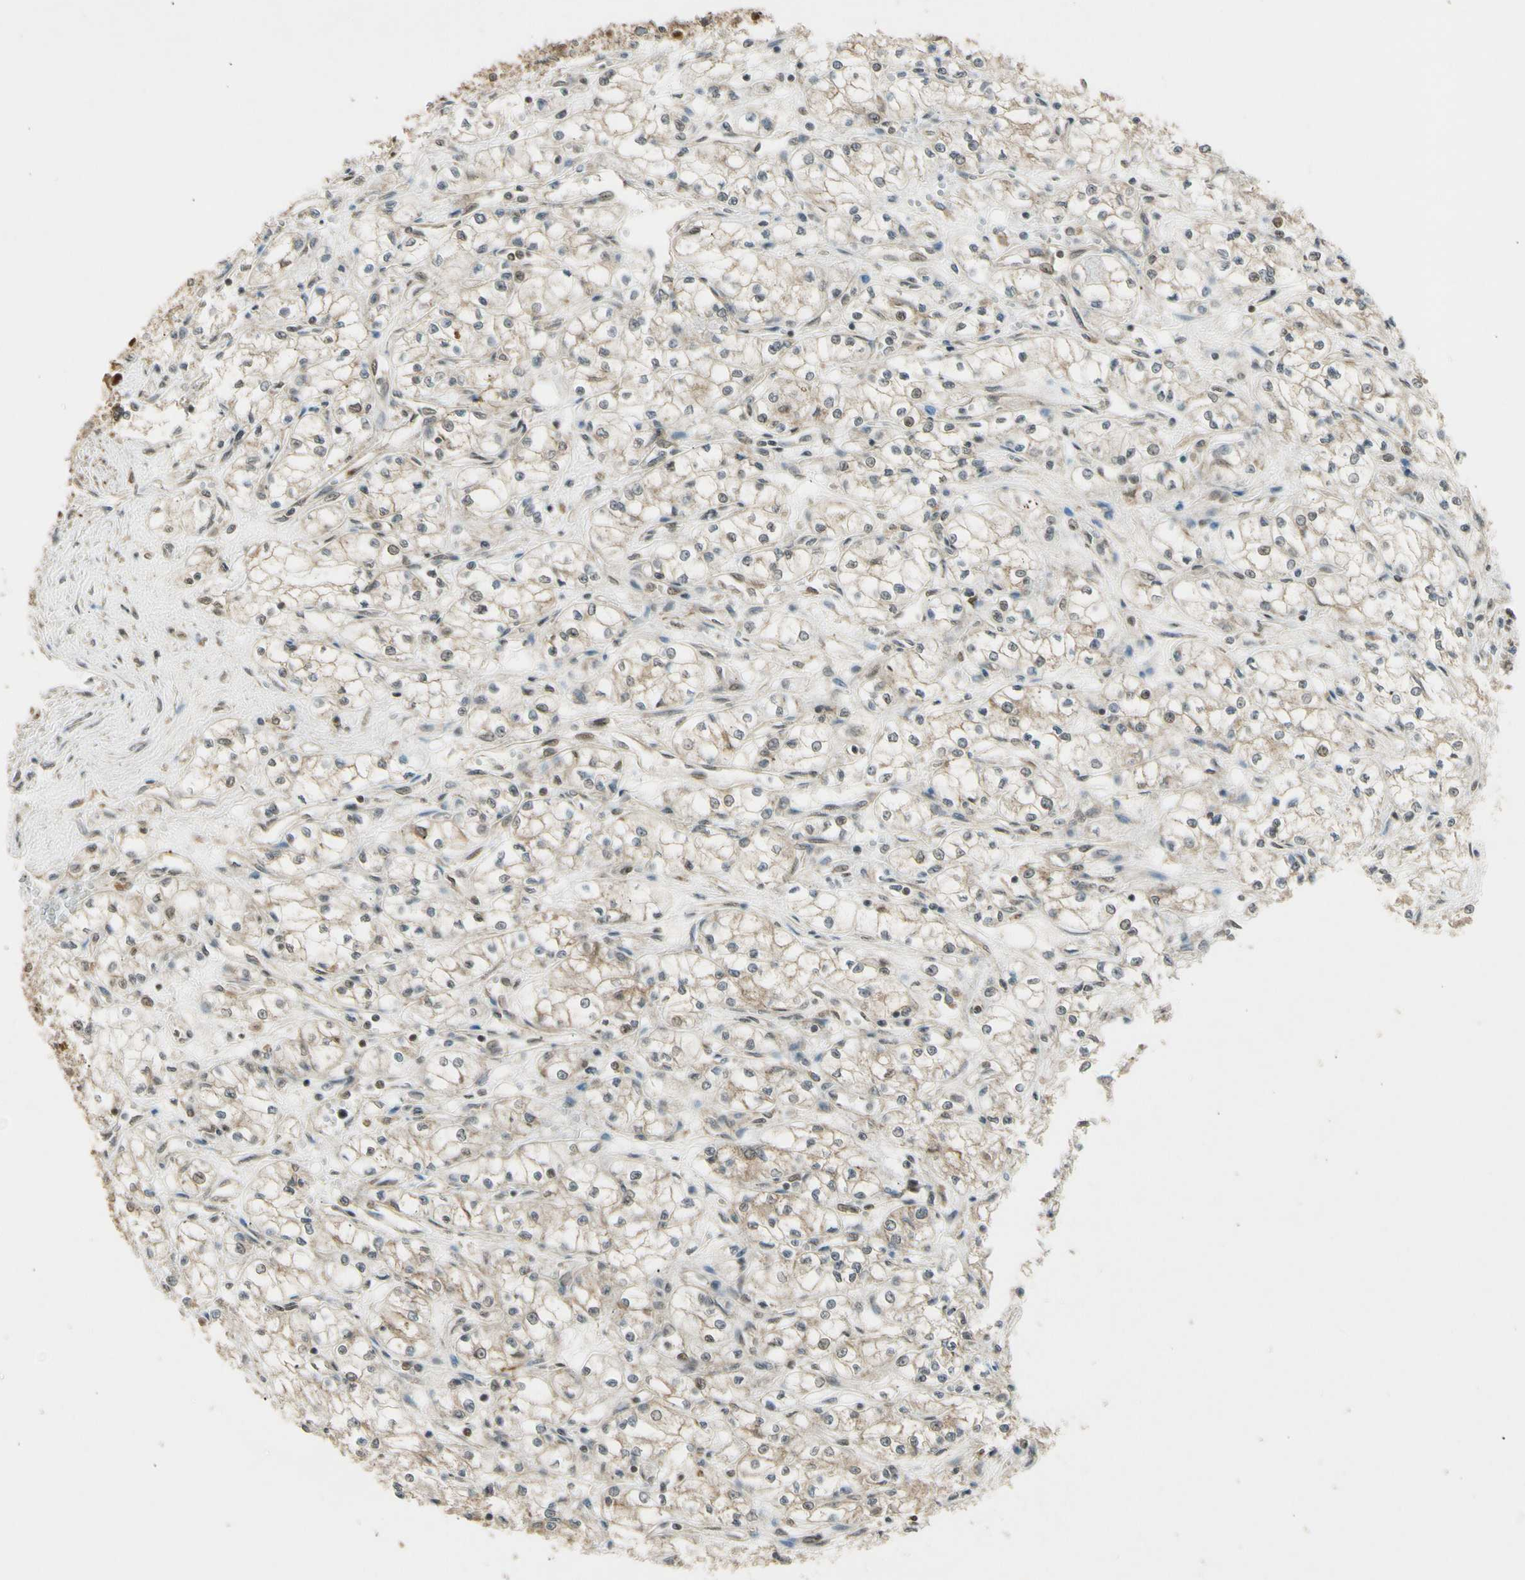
{"staining": {"intensity": "weak", "quantity": "<25%", "location": "cytoplasmic/membranous"}, "tissue": "renal cancer", "cell_type": "Tumor cells", "image_type": "cancer", "snomed": [{"axis": "morphology", "description": "Normal tissue, NOS"}, {"axis": "morphology", "description": "Adenocarcinoma, NOS"}, {"axis": "topography", "description": "Kidney"}], "caption": "An immunohistochemistry photomicrograph of adenocarcinoma (renal) is shown. There is no staining in tumor cells of adenocarcinoma (renal). (Brightfield microscopy of DAB immunohistochemistry at high magnification).", "gene": "ZNF135", "patient": {"sex": "male", "age": 59}}